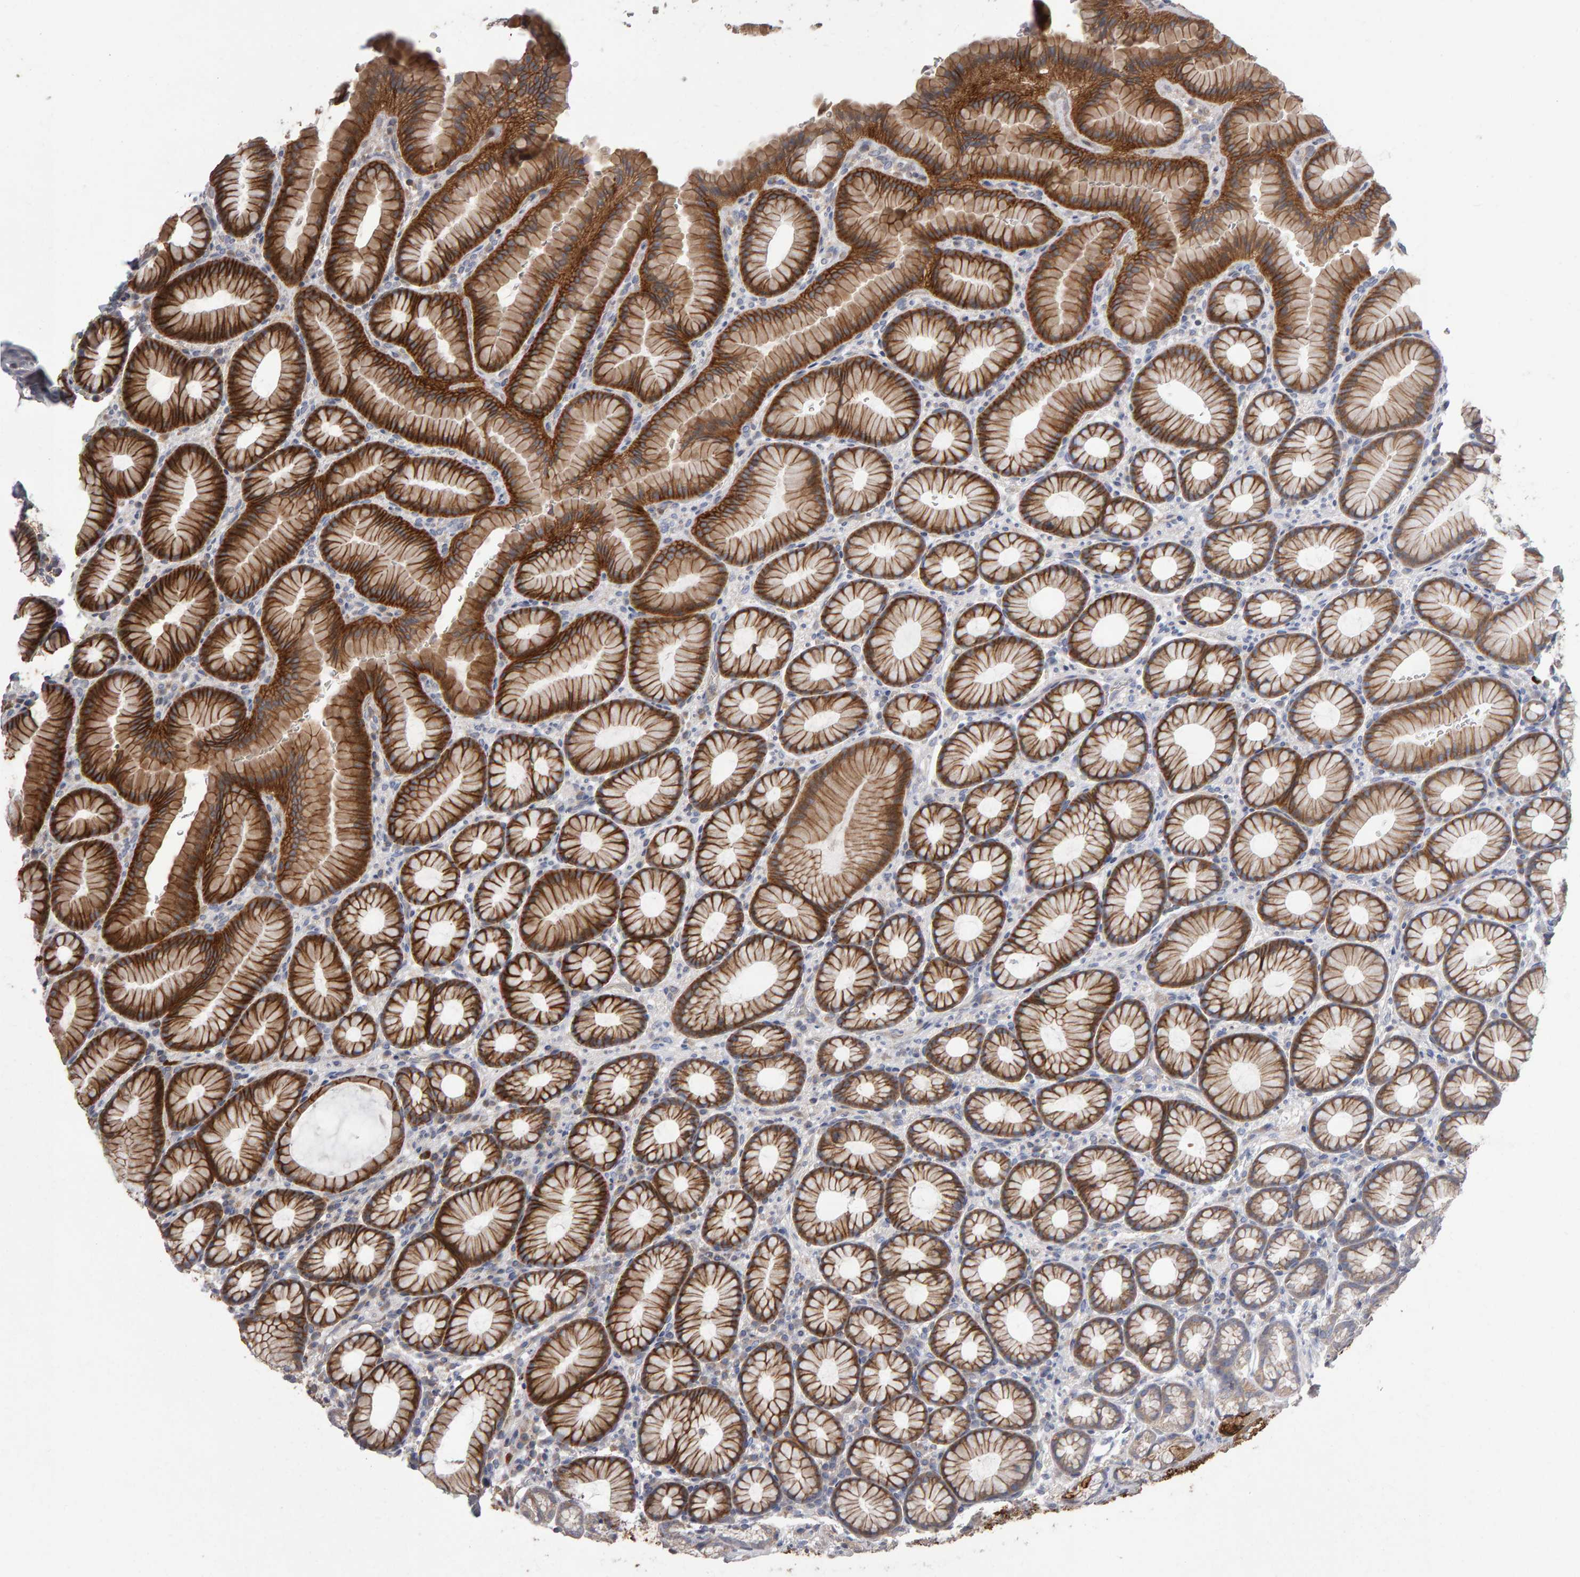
{"staining": {"intensity": "strong", "quantity": ">75%", "location": "cytoplasmic/membranous"}, "tissue": "stomach", "cell_type": "Glandular cells", "image_type": "normal", "snomed": [{"axis": "morphology", "description": "Normal tissue, NOS"}, {"axis": "topography", "description": "Stomach"}], "caption": "About >75% of glandular cells in normal stomach reveal strong cytoplasmic/membranous protein staining as visualized by brown immunohistochemical staining.", "gene": "PGS1", "patient": {"sex": "male", "age": 42}}